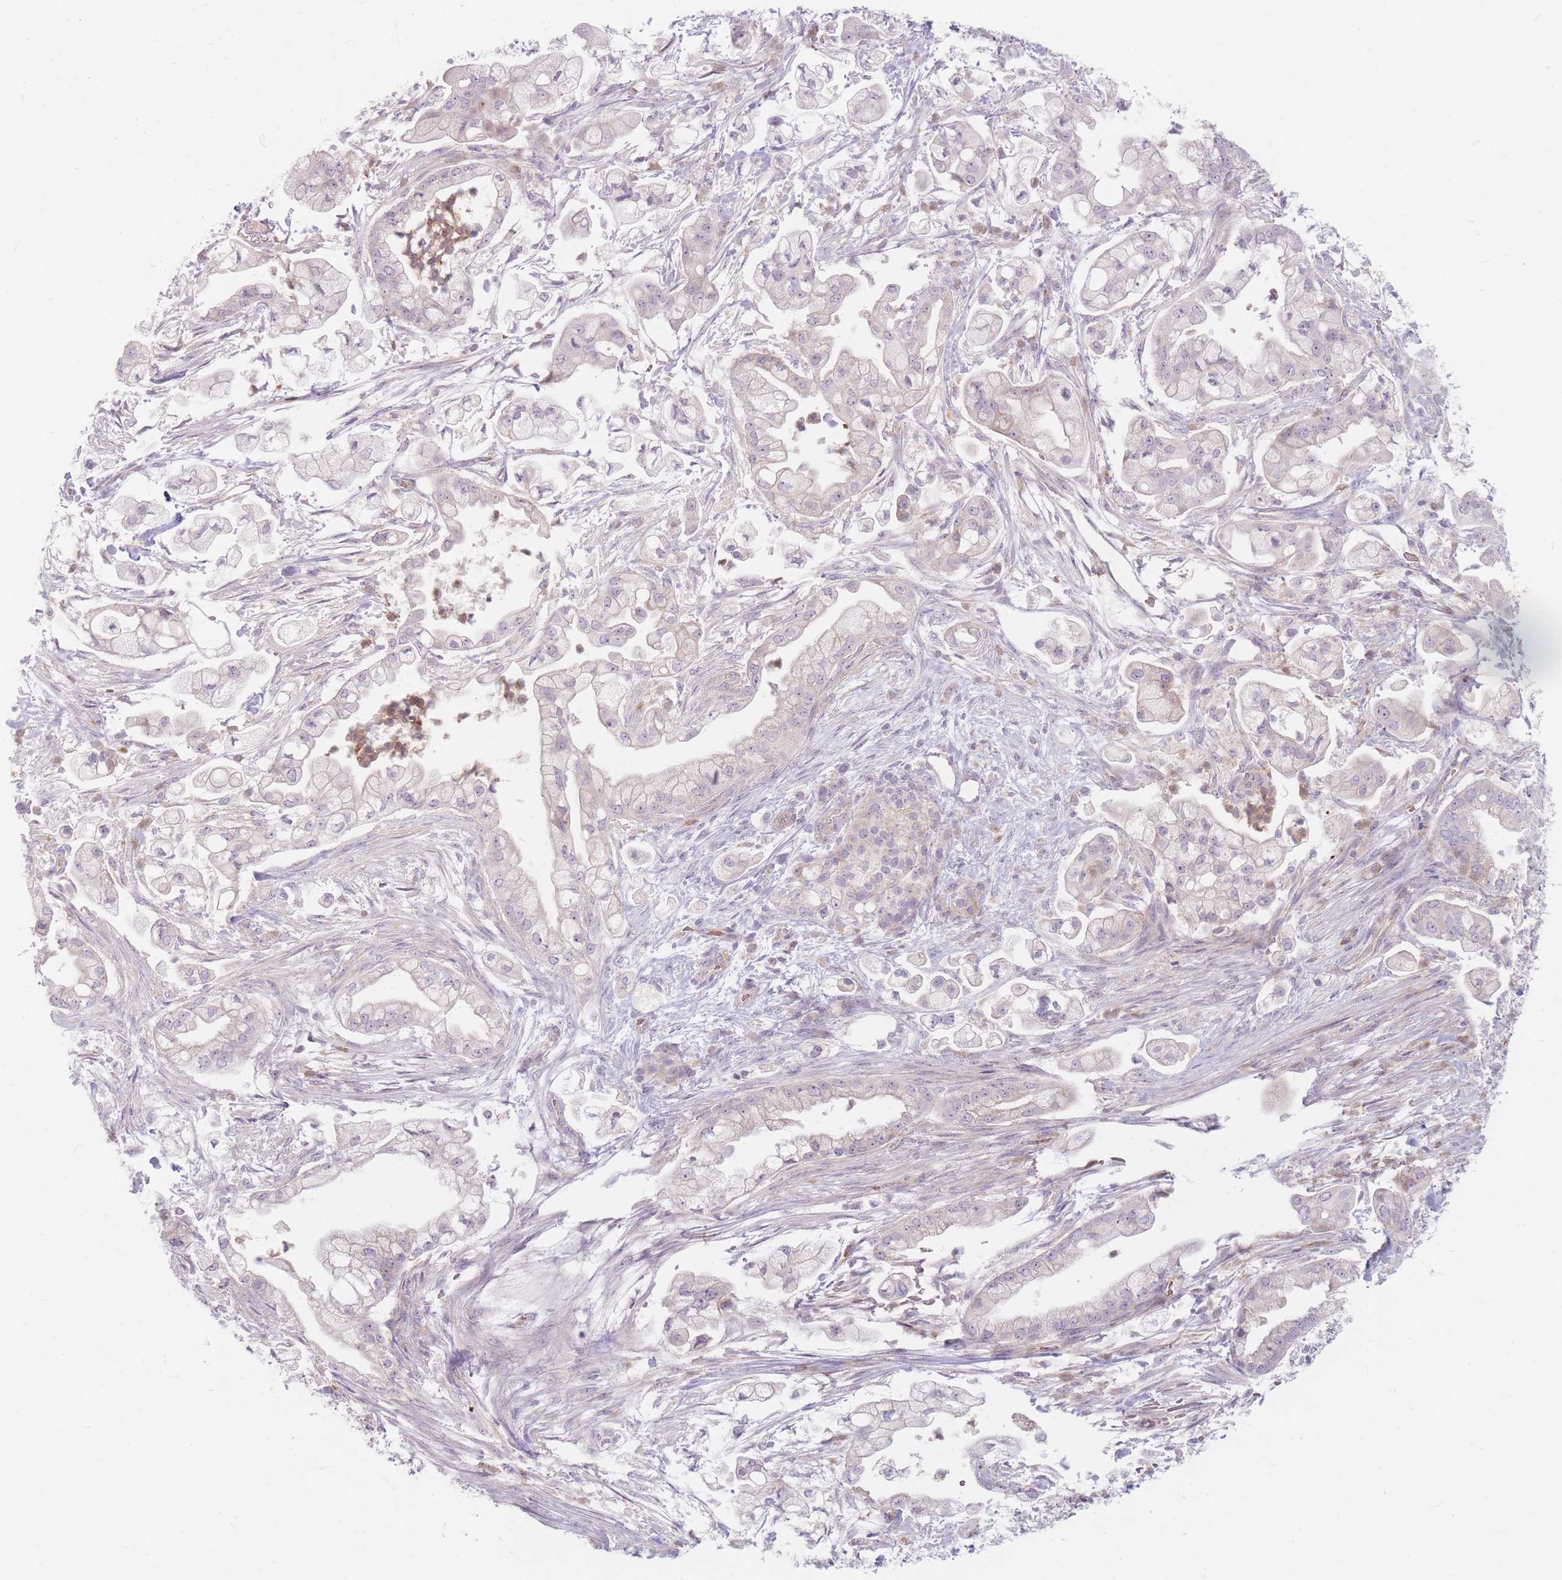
{"staining": {"intensity": "negative", "quantity": "none", "location": "none"}, "tissue": "pancreatic cancer", "cell_type": "Tumor cells", "image_type": "cancer", "snomed": [{"axis": "morphology", "description": "Adenocarcinoma, NOS"}, {"axis": "topography", "description": "Pancreas"}], "caption": "This is an IHC histopathology image of pancreatic adenocarcinoma. There is no expression in tumor cells.", "gene": "CHCHD7", "patient": {"sex": "female", "age": 69}}